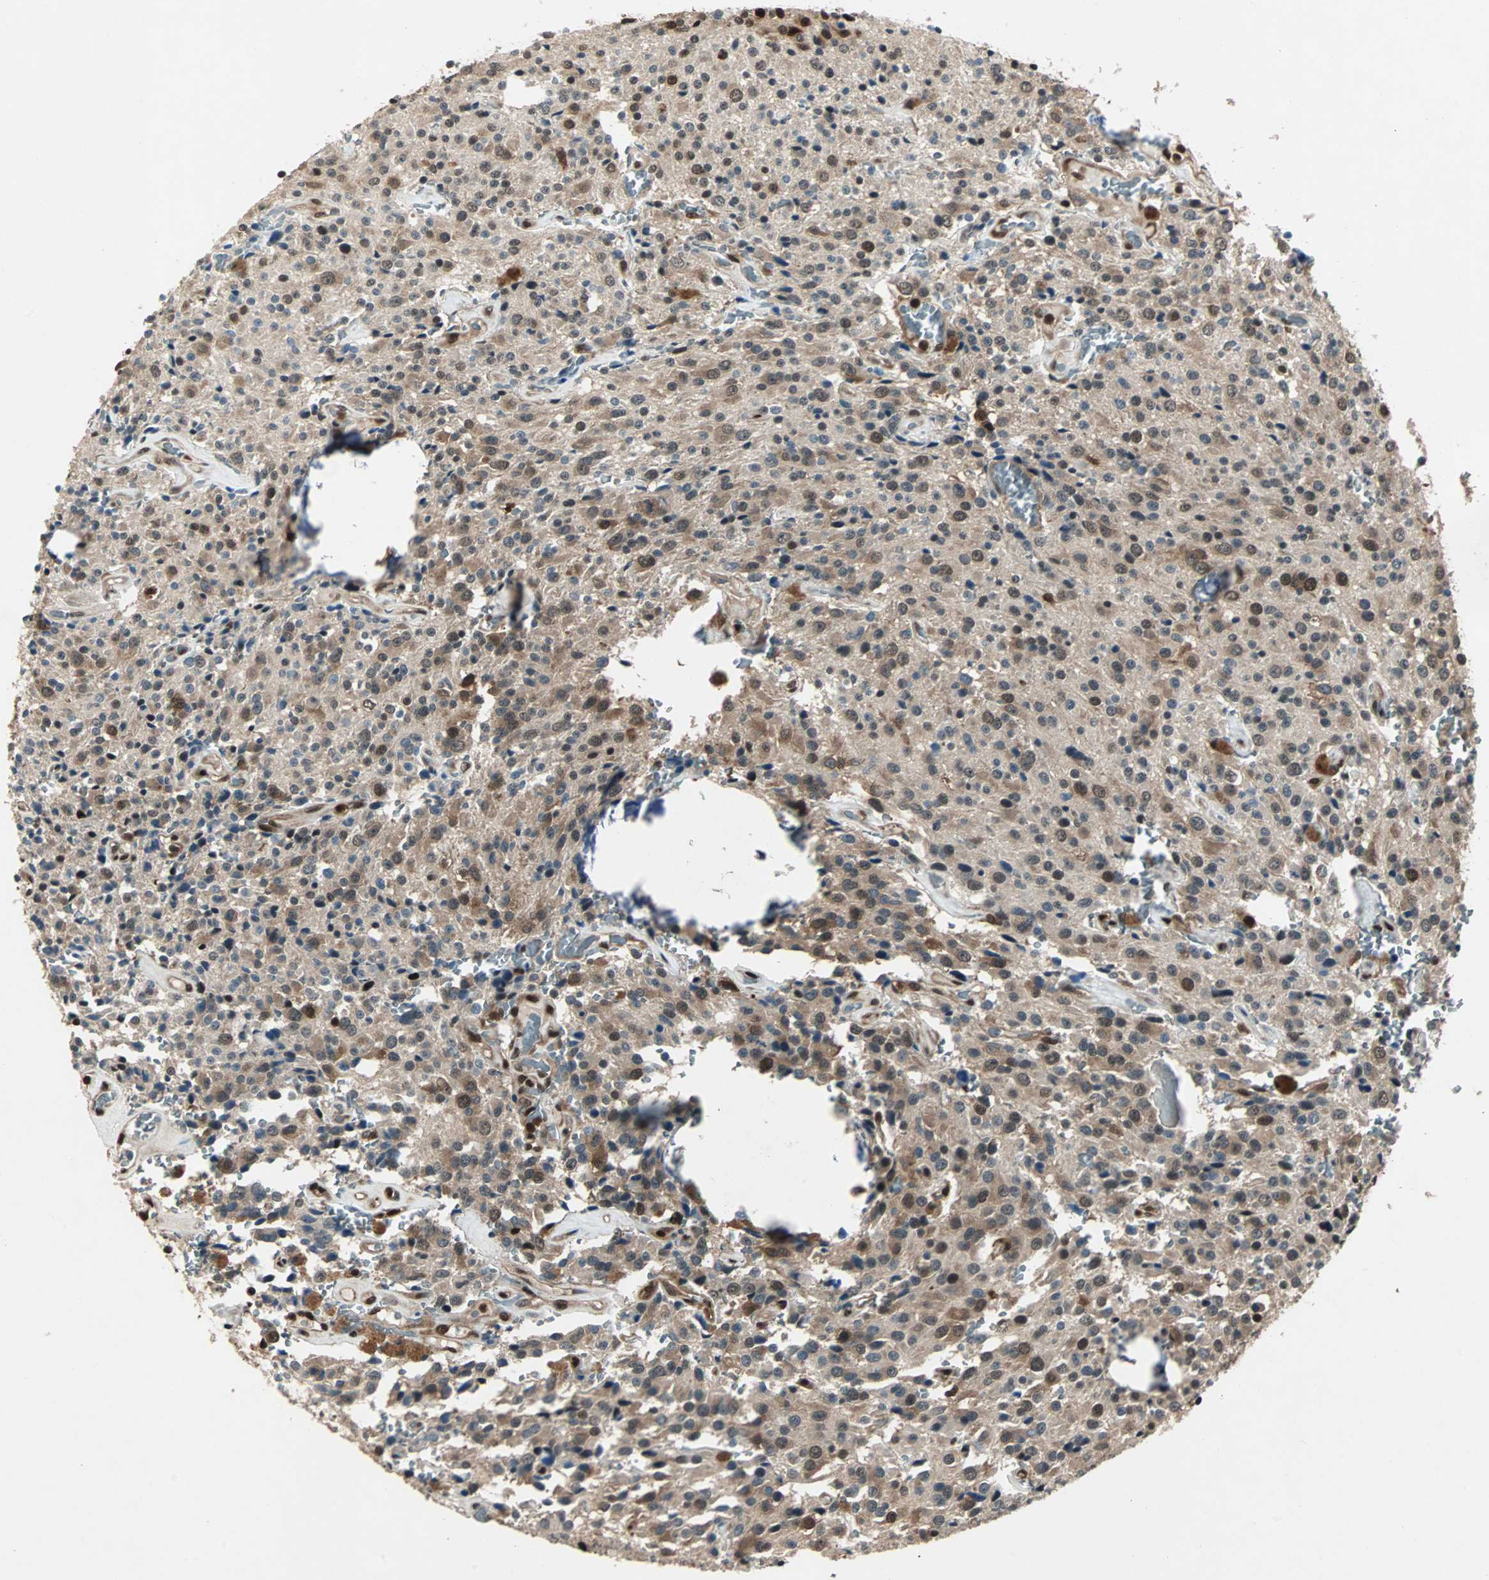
{"staining": {"intensity": "moderate", "quantity": ">75%", "location": "cytoplasmic/membranous,nuclear"}, "tissue": "glioma", "cell_type": "Tumor cells", "image_type": "cancer", "snomed": [{"axis": "morphology", "description": "Glioma, malignant, Low grade"}, {"axis": "topography", "description": "Brain"}], "caption": "Moderate cytoplasmic/membranous and nuclear staining is present in approximately >75% of tumor cells in low-grade glioma (malignant).", "gene": "ACLY", "patient": {"sex": "male", "age": 58}}